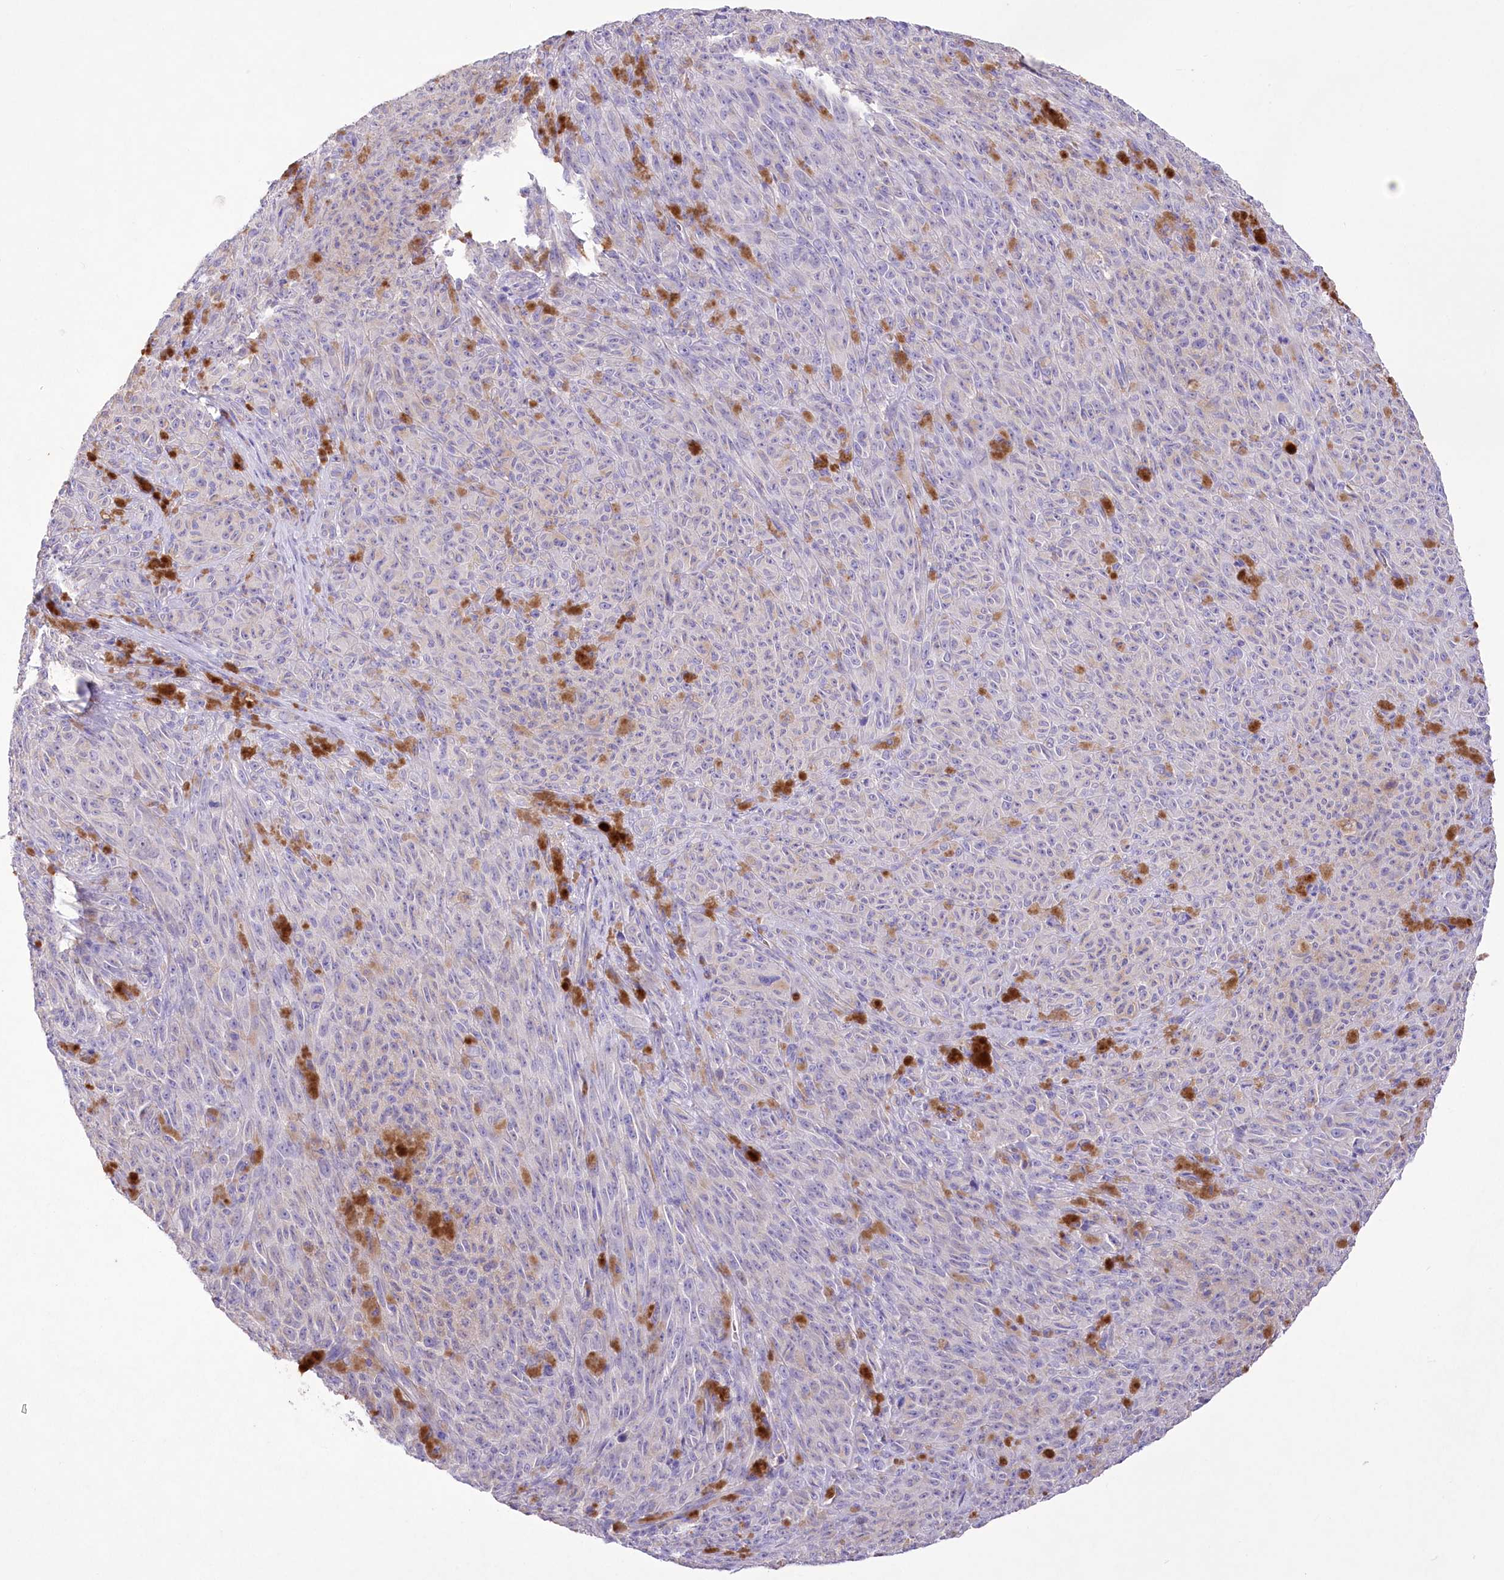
{"staining": {"intensity": "negative", "quantity": "none", "location": "none"}, "tissue": "melanoma", "cell_type": "Tumor cells", "image_type": "cancer", "snomed": [{"axis": "morphology", "description": "Malignant melanoma, NOS"}, {"axis": "topography", "description": "Skin"}], "caption": "Immunohistochemistry micrograph of neoplastic tissue: melanoma stained with DAB reveals no significant protein positivity in tumor cells. (IHC, brightfield microscopy, high magnification).", "gene": "PRSS53", "patient": {"sex": "female", "age": 82}}